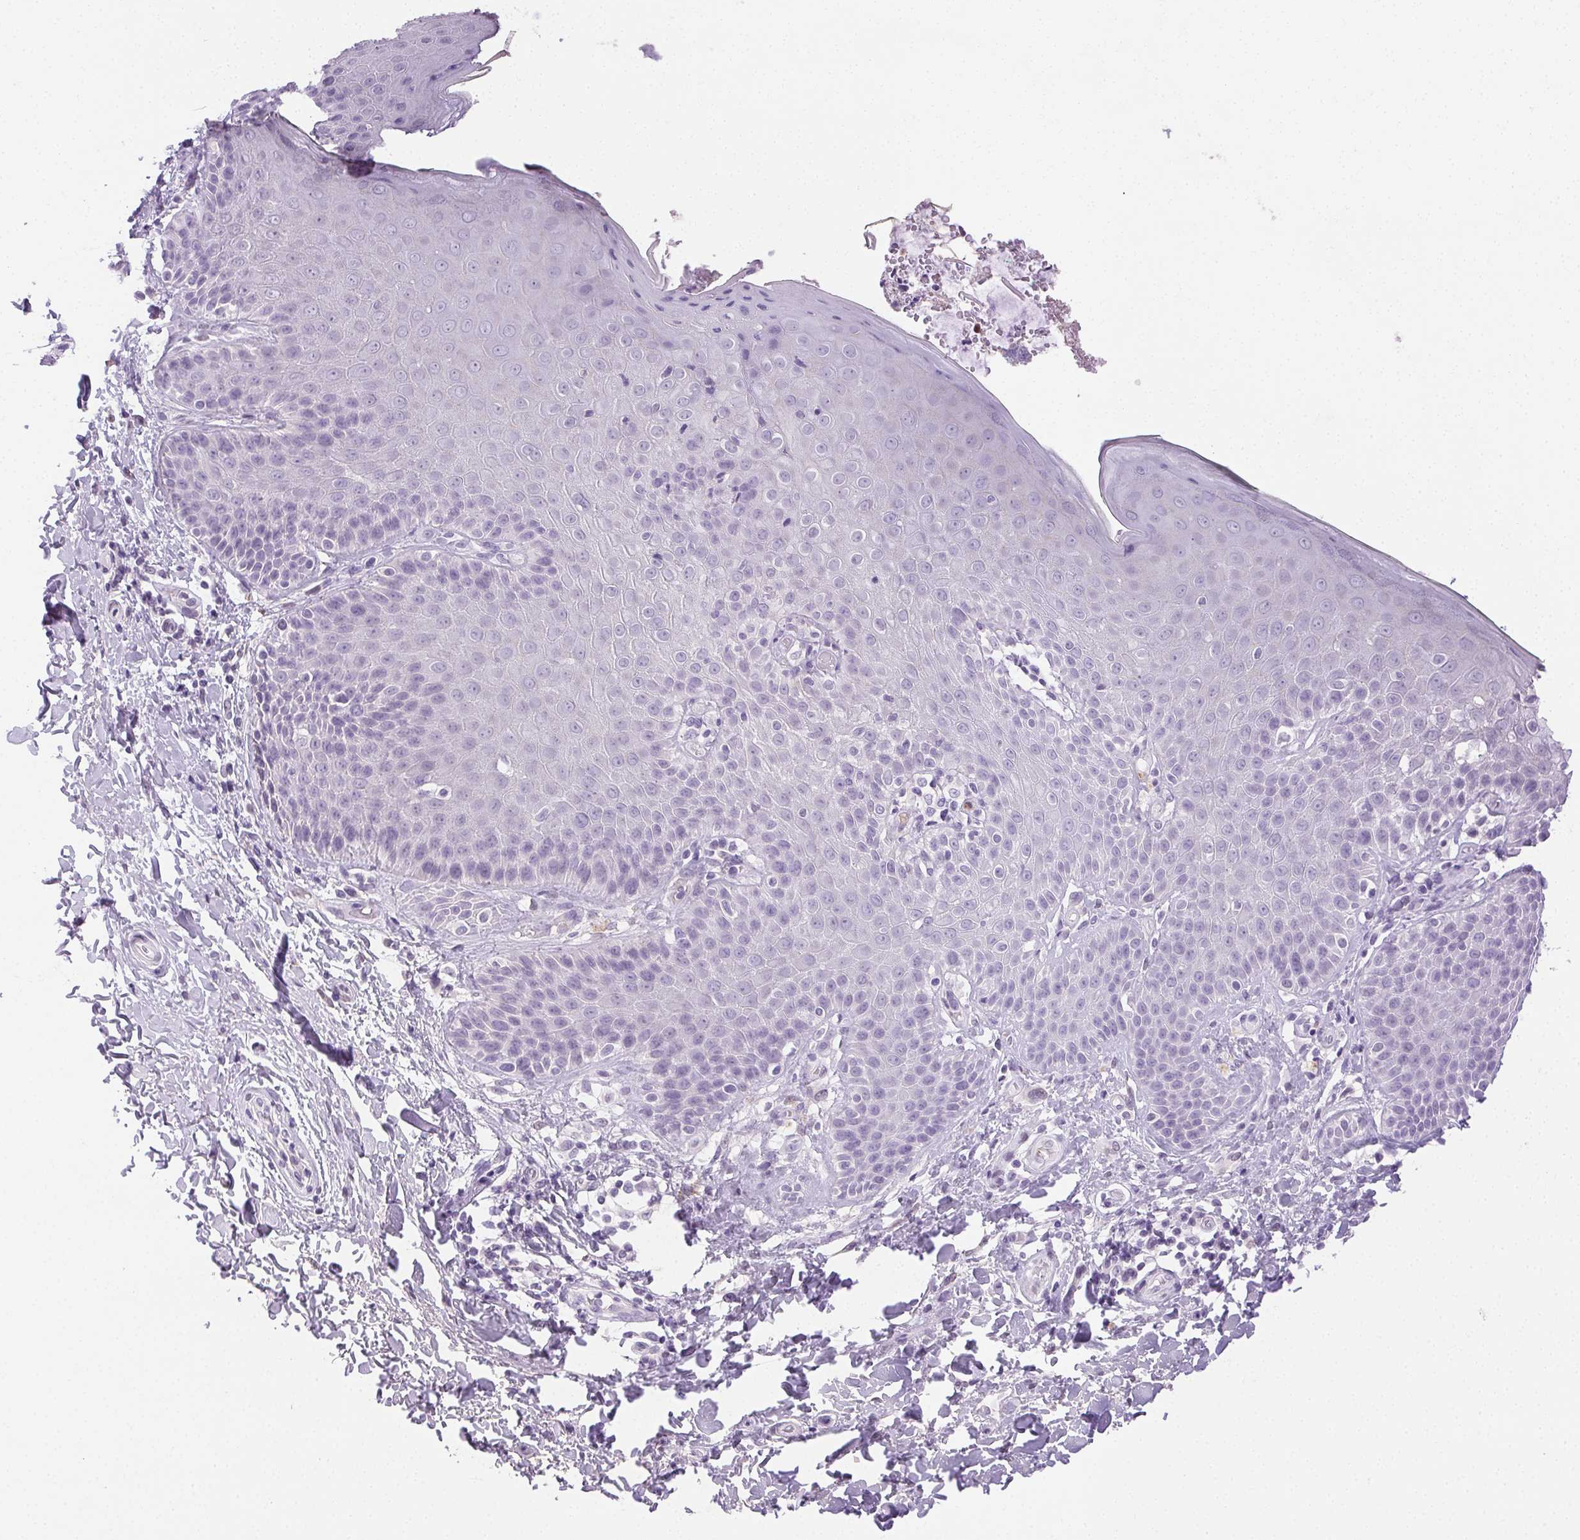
{"staining": {"intensity": "negative", "quantity": "none", "location": "none"}, "tissue": "skin", "cell_type": "Epidermal cells", "image_type": "normal", "snomed": [{"axis": "morphology", "description": "Normal tissue, NOS"}, {"axis": "topography", "description": "Anal"}, {"axis": "topography", "description": "Peripheral nerve tissue"}], "caption": "Protein analysis of unremarkable skin shows no significant staining in epidermal cells.", "gene": "EMX2", "patient": {"sex": "male", "age": 51}}